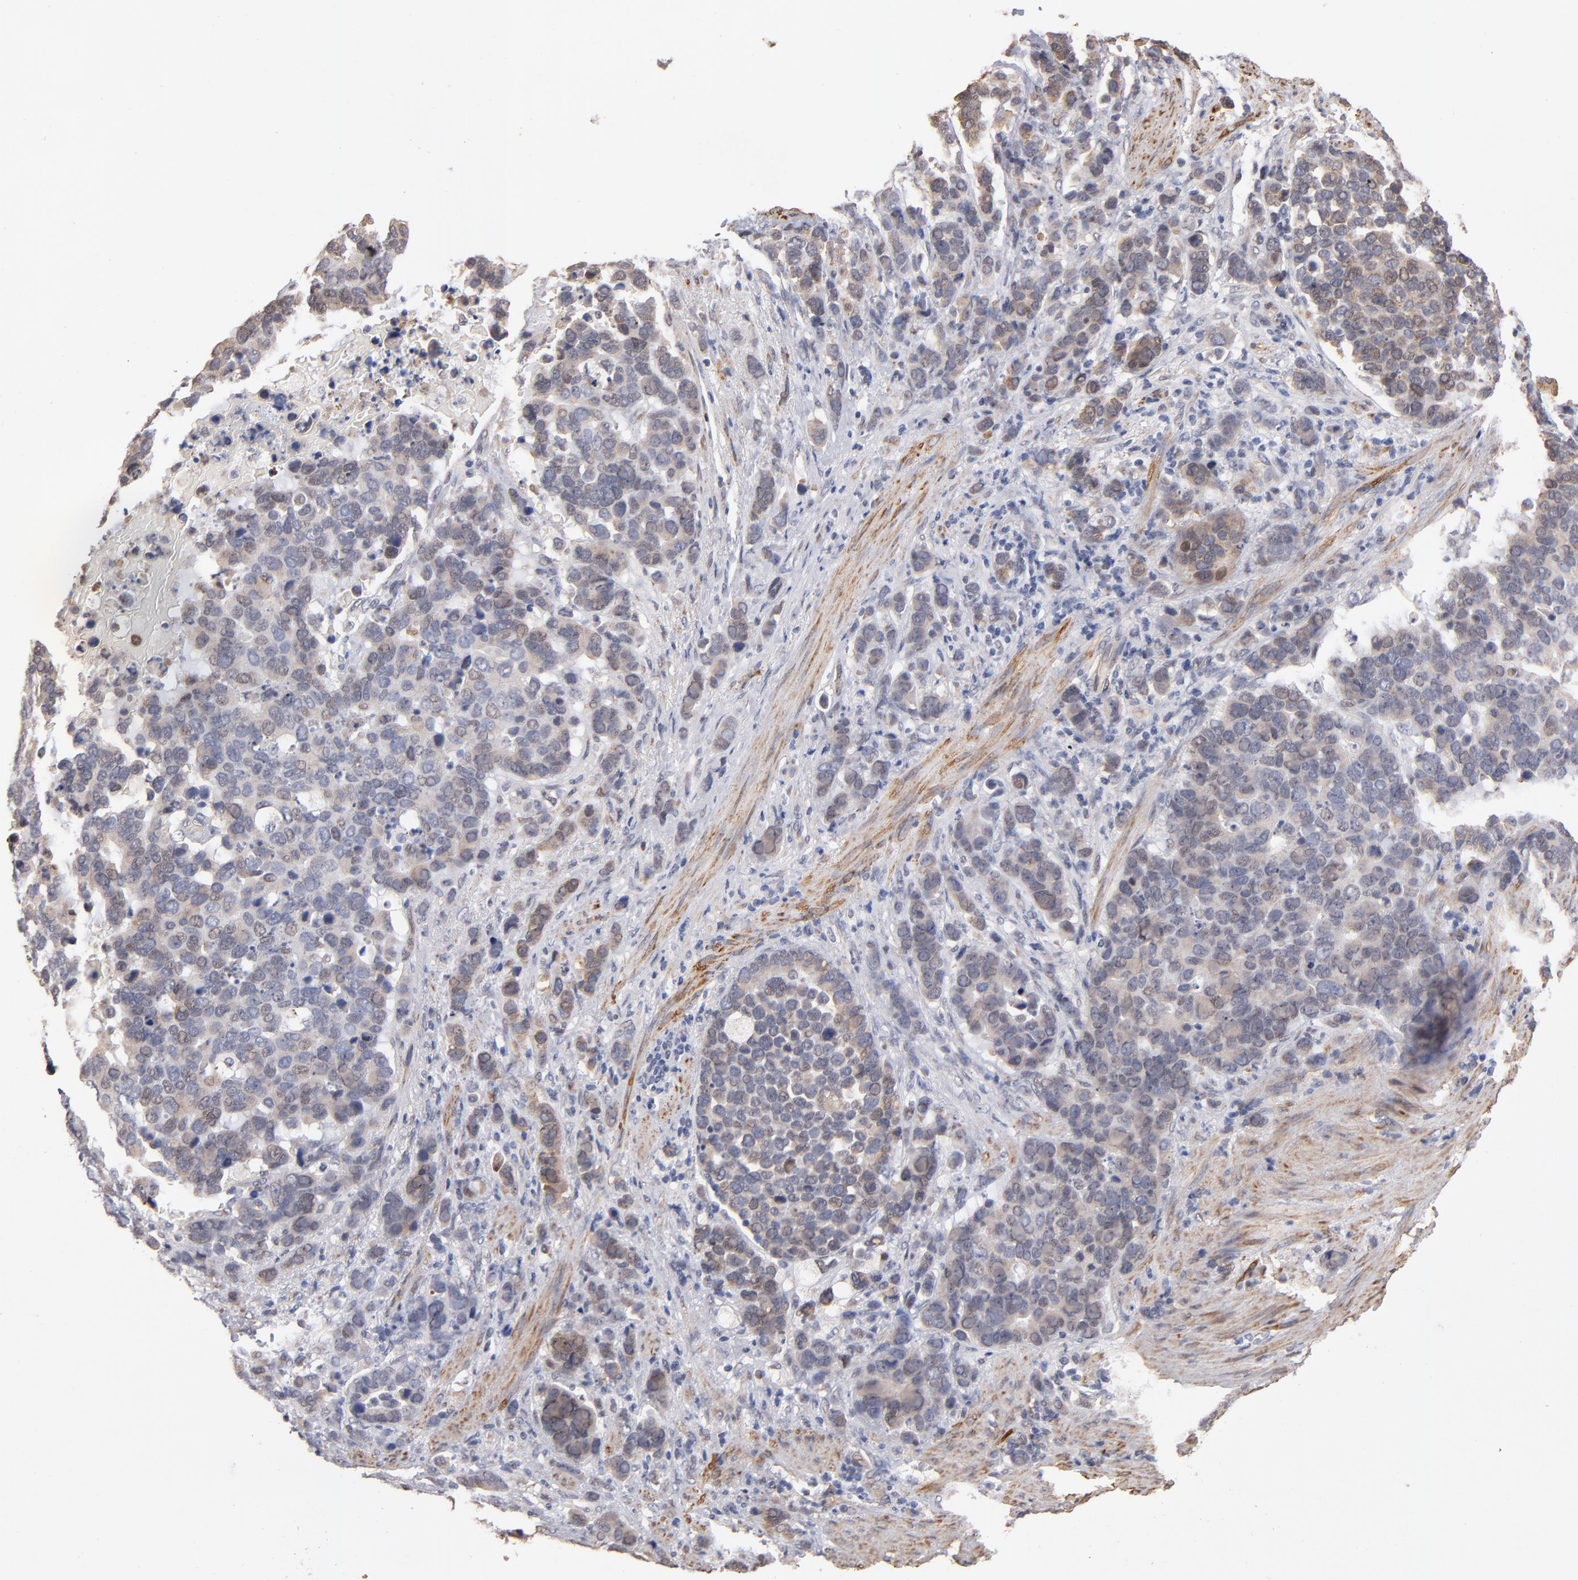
{"staining": {"intensity": "weak", "quantity": "25%-75%", "location": "cytoplasmic/membranous,nuclear"}, "tissue": "stomach cancer", "cell_type": "Tumor cells", "image_type": "cancer", "snomed": [{"axis": "morphology", "description": "Adenocarcinoma, NOS"}, {"axis": "topography", "description": "Stomach, upper"}], "caption": "Tumor cells exhibit low levels of weak cytoplasmic/membranous and nuclear staining in approximately 25%-75% of cells in human stomach cancer (adenocarcinoma).", "gene": "PGRMC1", "patient": {"sex": "male", "age": 71}}